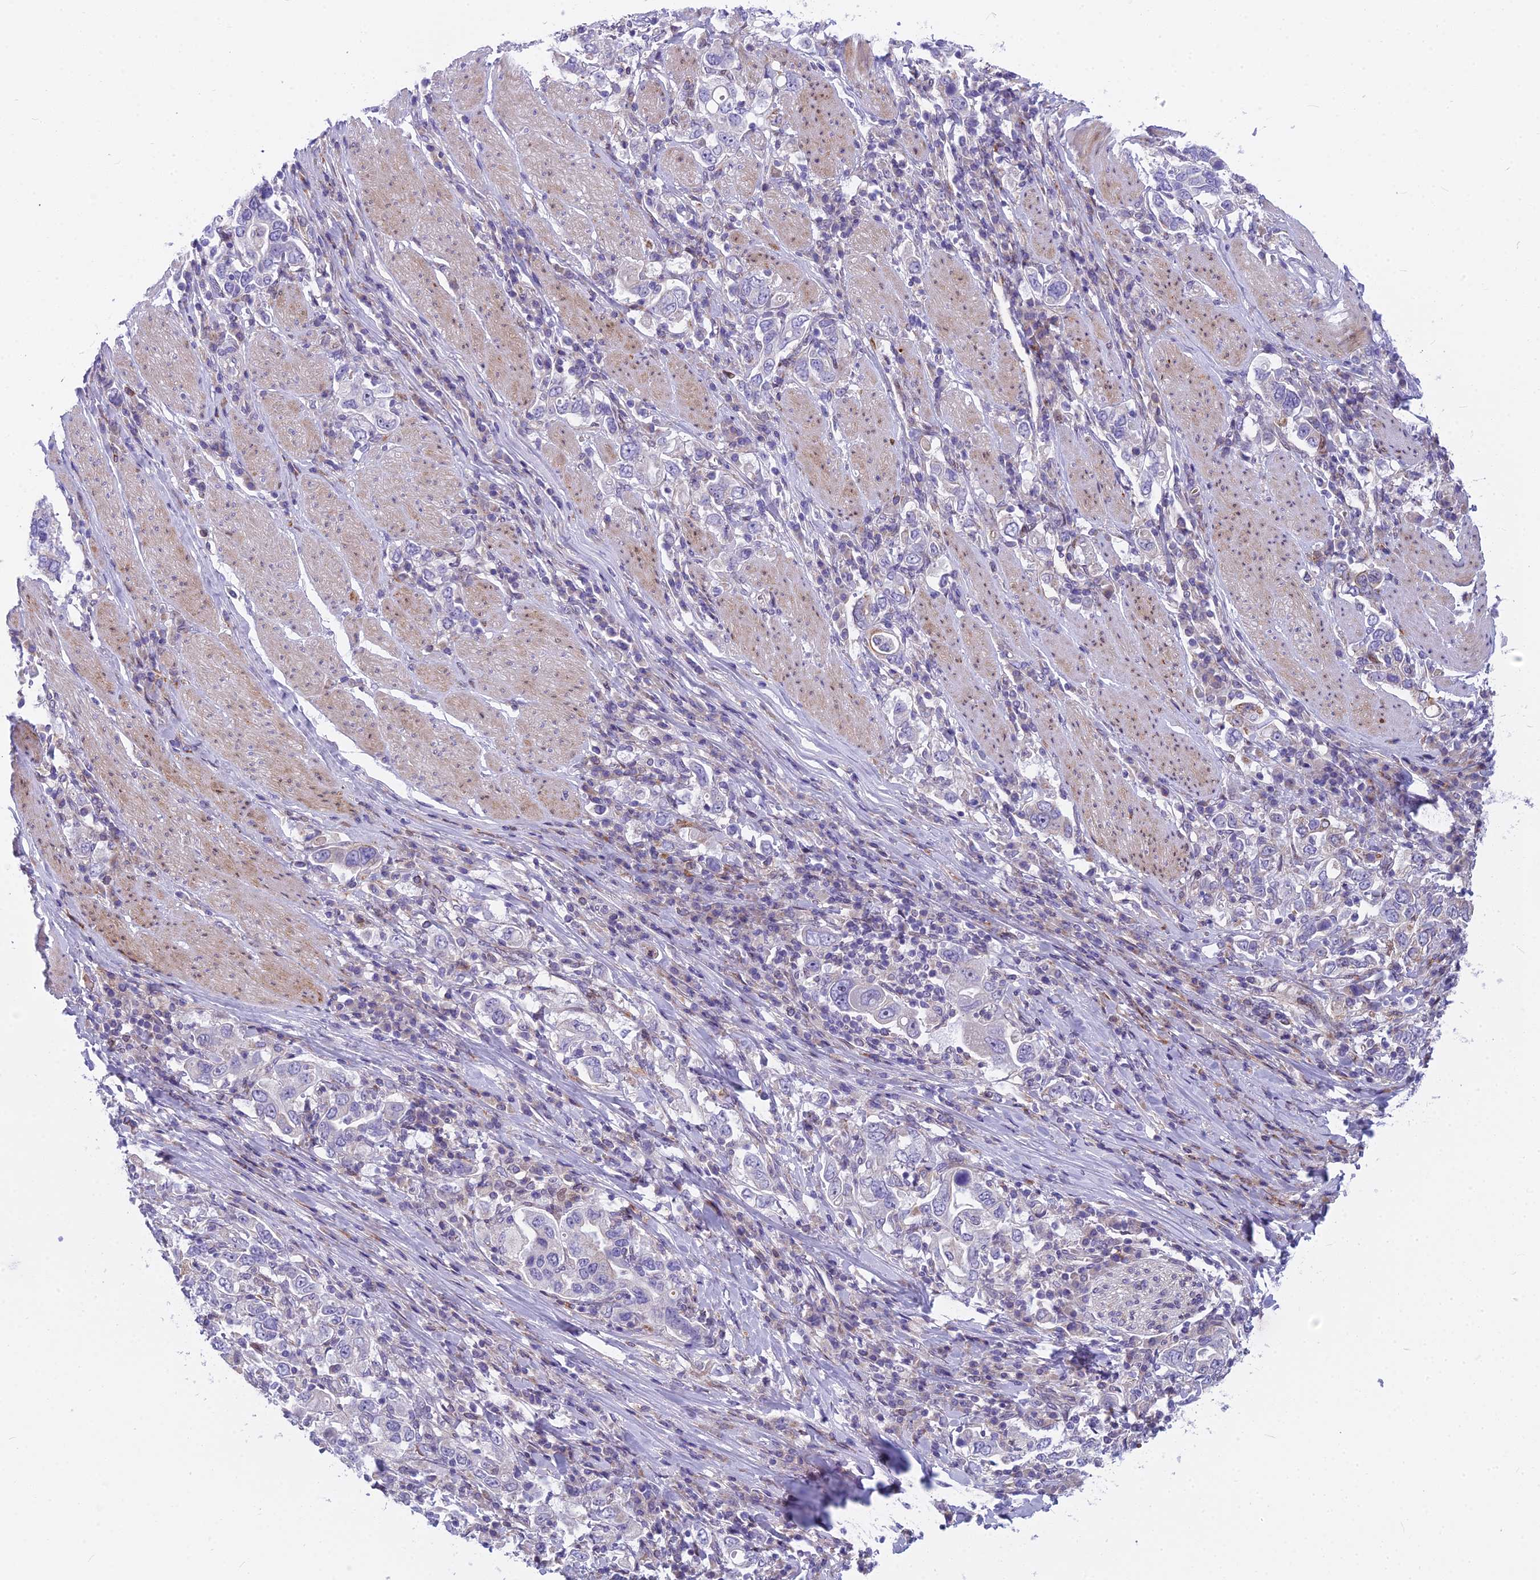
{"staining": {"intensity": "negative", "quantity": "none", "location": "none"}, "tissue": "stomach cancer", "cell_type": "Tumor cells", "image_type": "cancer", "snomed": [{"axis": "morphology", "description": "Adenocarcinoma, NOS"}, {"axis": "topography", "description": "Stomach, upper"}], "caption": "Protein analysis of stomach adenocarcinoma displays no significant positivity in tumor cells.", "gene": "PCDHB14", "patient": {"sex": "male", "age": 62}}